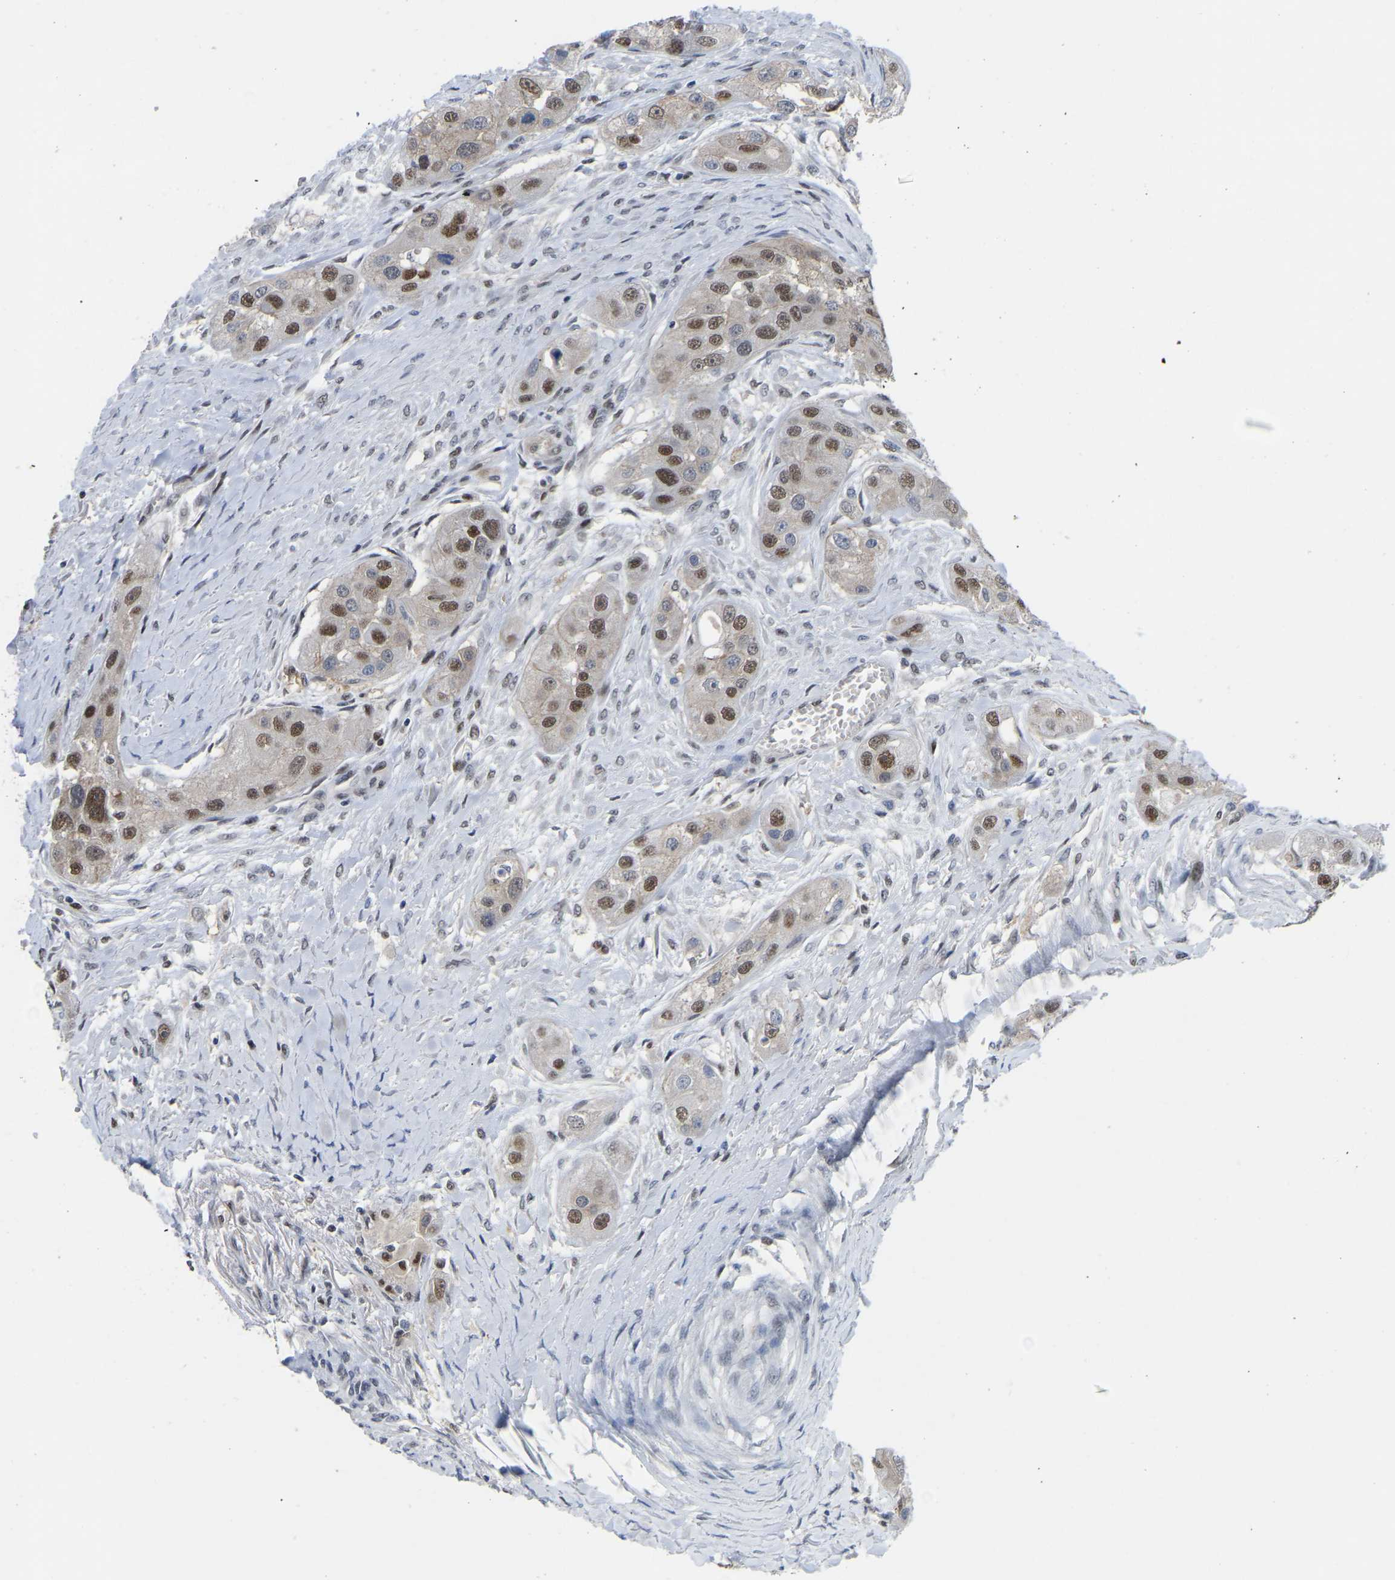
{"staining": {"intensity": "moderate", "quantity": ">75%", "location": "nuclear"}, "tissue": "head and neck cancer", "cell_type": "Tumor cells", "image_type": "cancer", "snomed": [{"axis": "morphology", "description": "Normal tissue, NOS"}, {"axis": "morphology", "description": "Squamous cell carcinoma, NOS"}, {"axis": "topography", "description": "Skeletal muscle"}, {"axis": "topography", "description": "Head-Neck"}], "caption": "Head and neck squamous cell carcinoma stained with a brown dye reveals moderate nuclear positive staining in about >75% of tumor cells.", "gene": "KLRG2", "patient": {"sex": "male", "age": 51}}